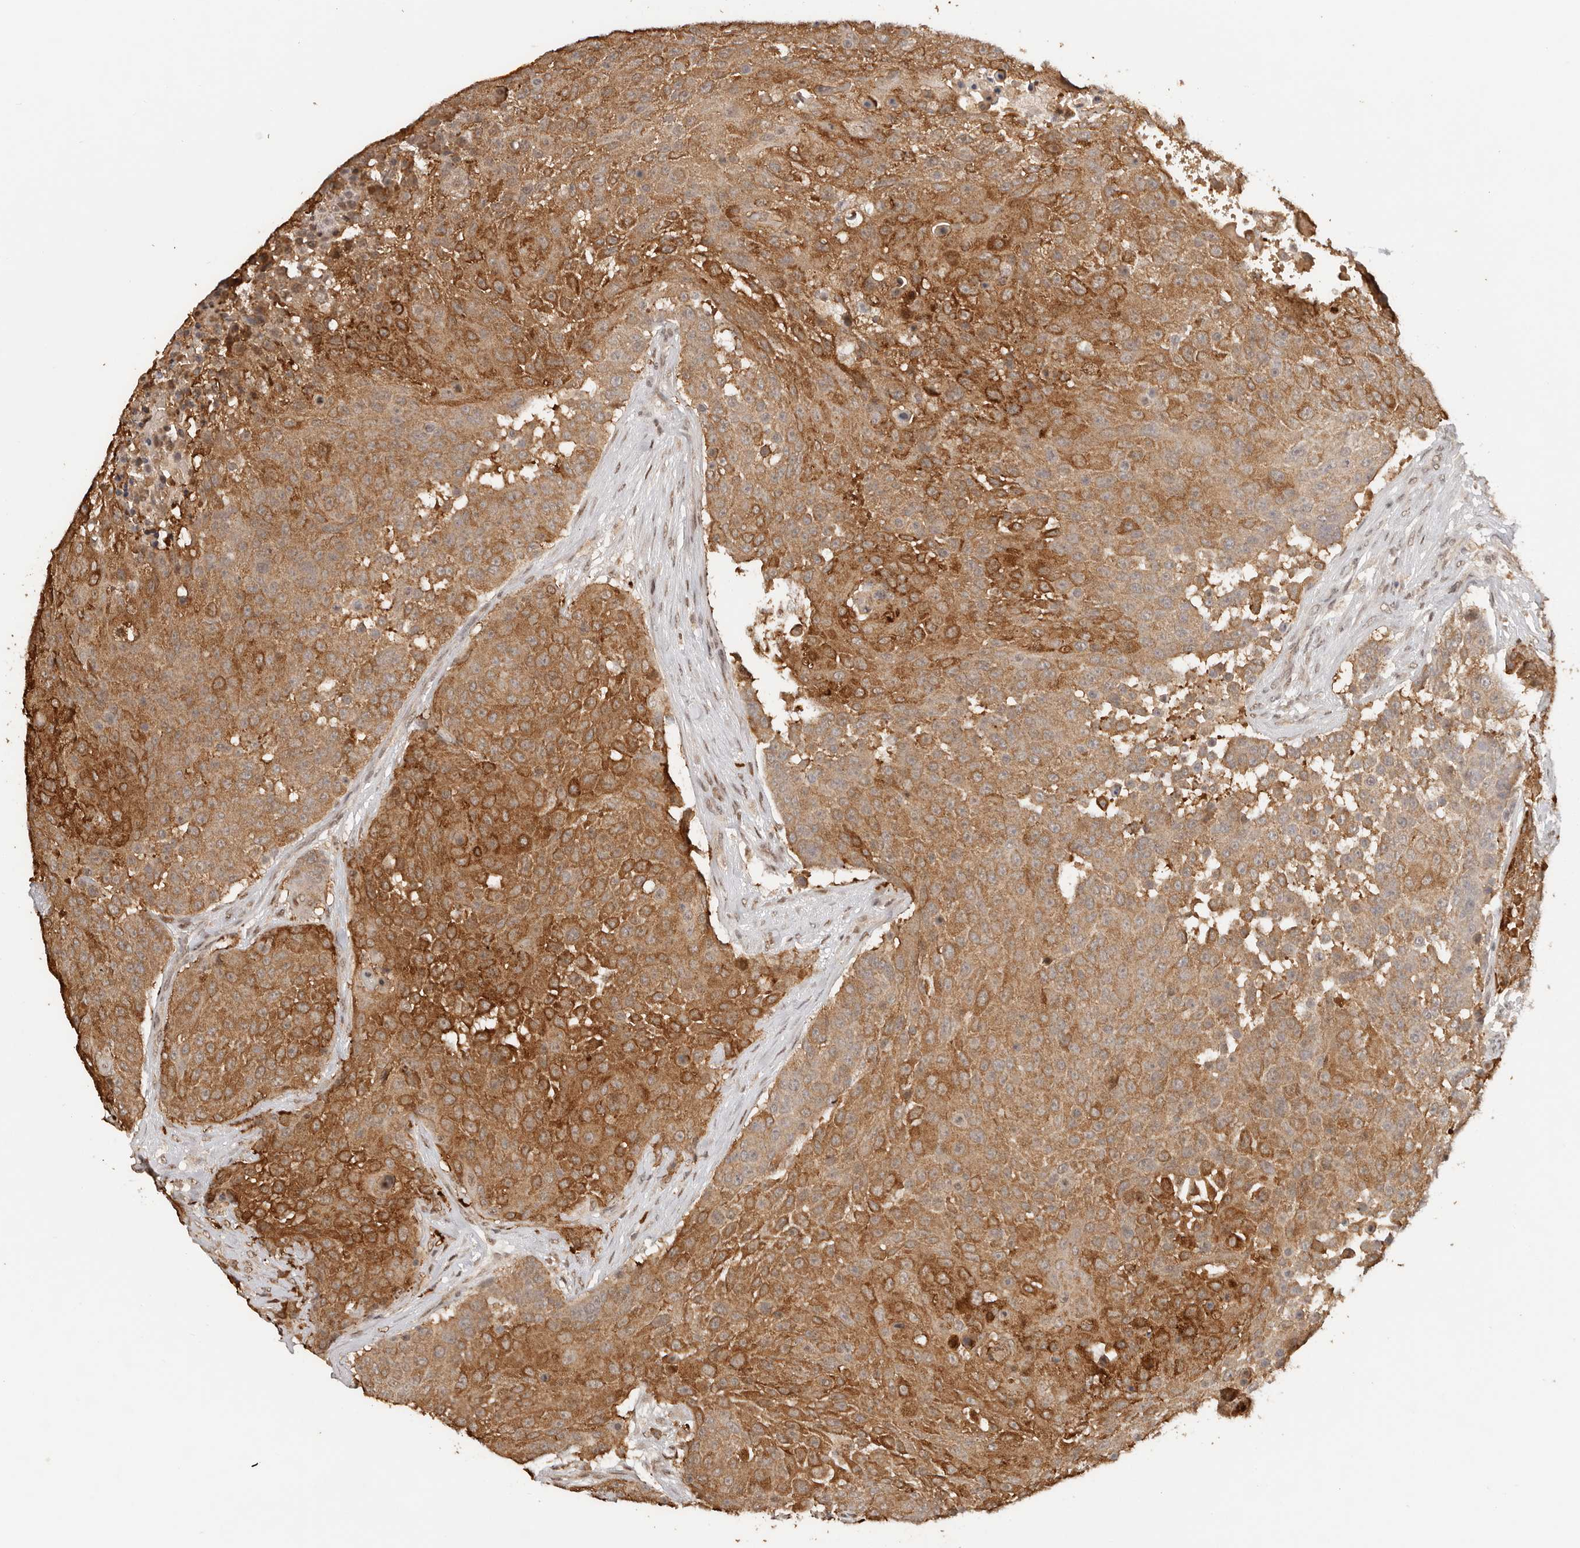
{"staining": {"intensity": "strong", "quantity": ">75%", "location": "cytoplasmic/membranous"}, "tissue": "urothelial cancer", "cell_type": "Tumor cells", "image_type": "cancer", "snomed": [{"axis": "morphology", "description": "Urothelial carcinoma, High grade"}, {"axis": "topography", "description": "Urinary bladder"}], "caption": "Tumor cells demonstrate high levels of strong cytoplasmic/membranous expression in about >75% of cells in urothelial cancer.", "gene": "SEC14L1", "patient": {"sex": "female", "age": 63}}